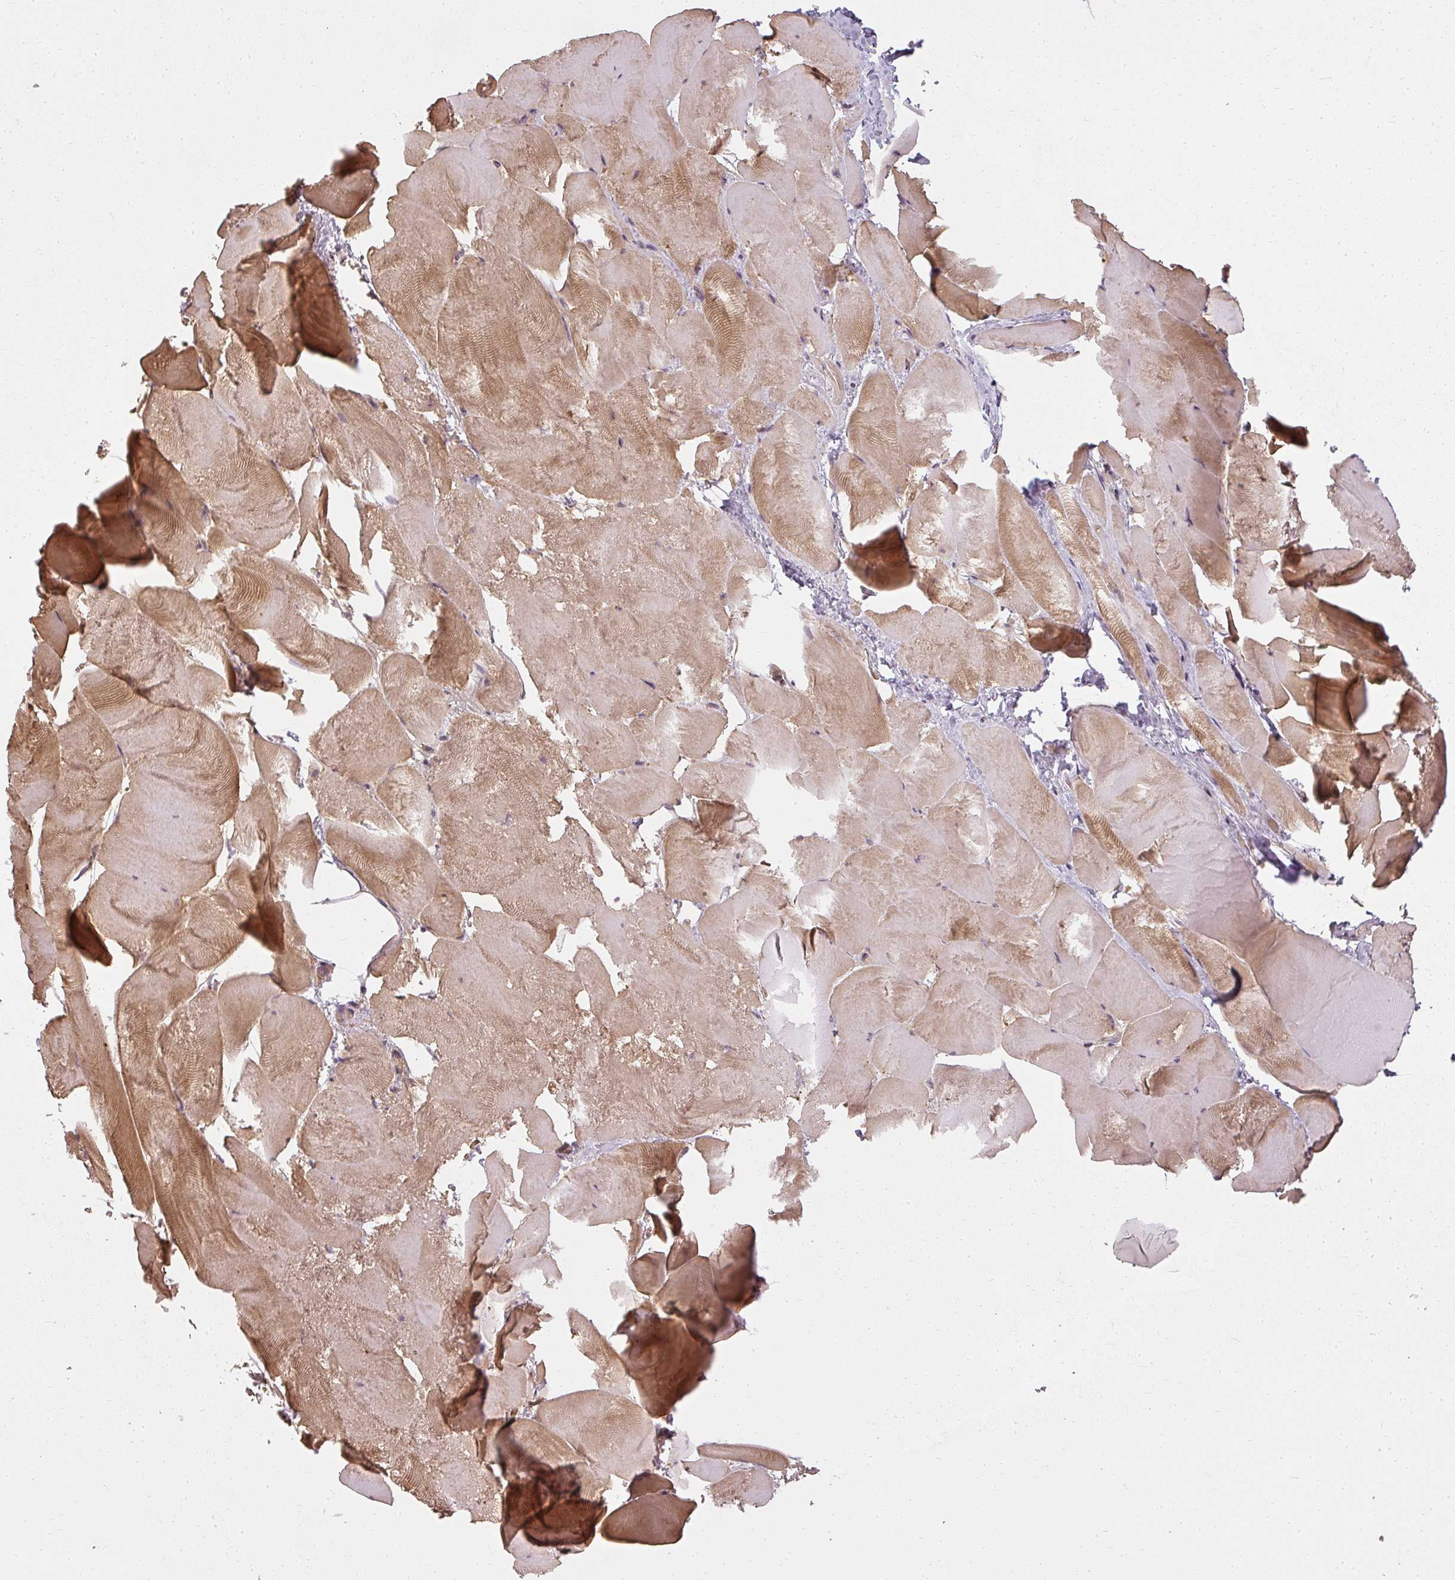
{"staining": {"intensity": "moderate", "quantity": ">75%", "location": "cytoplasmic/membranous"}, "tissue": "skeletal muscle", "cell_type": "Myocytes", "image_type": "normal", "snomed": [{"axis": "morphology", "description": "Normal tissue, NOS"}, {"axis": "topography", "description": "Skeletal muscle"}], "caption": "Myocytes show medium levels of moderate cytoplasmic/membranous staining in about >75% of cells in unremarkable human skeletal muscle. (IHC, brightfield microscopy, high magnification).", "gene": "RPL24", "patient": {"sex": "female", "age": 64}}